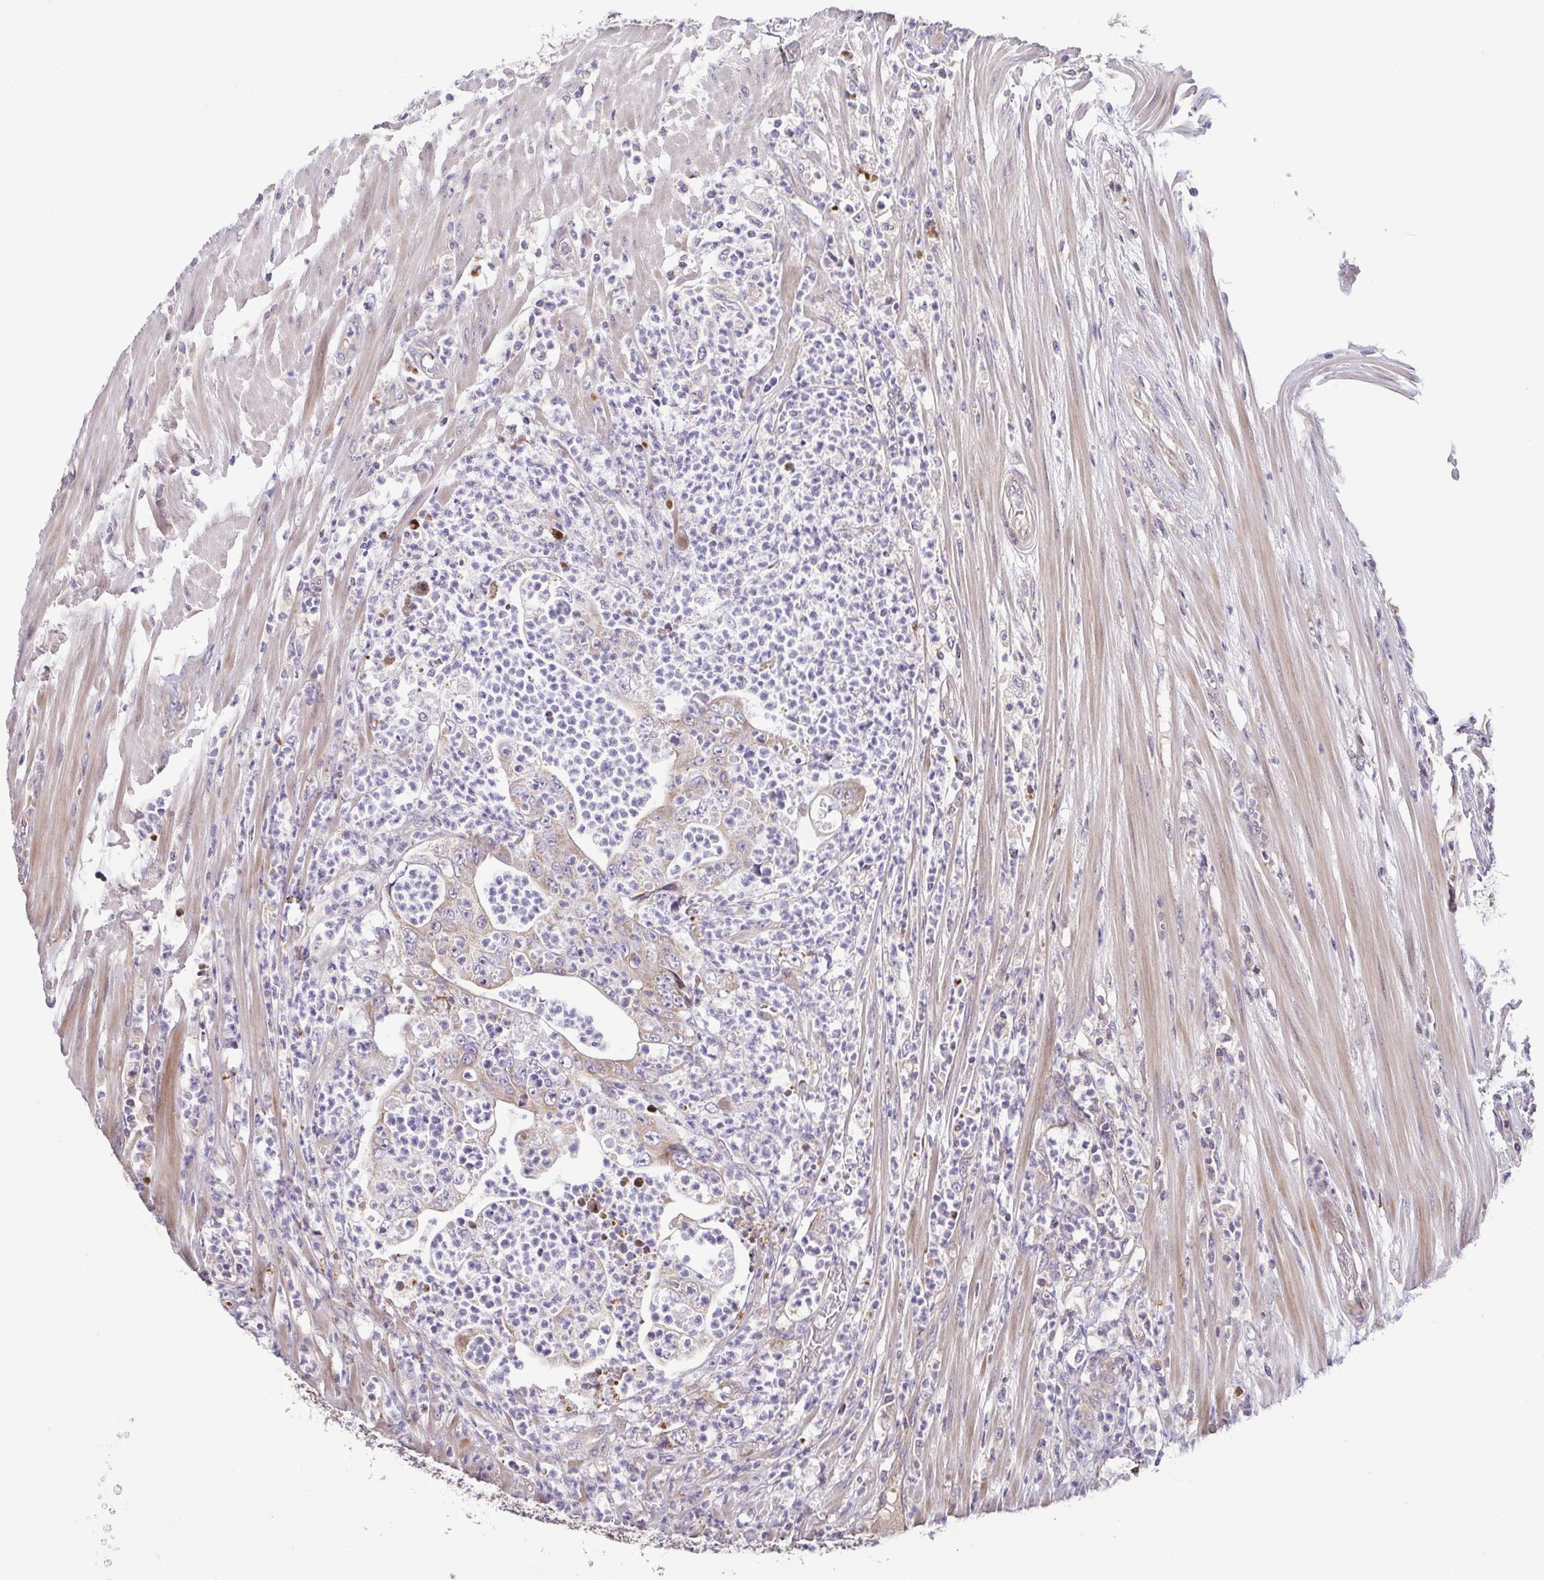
{"staining": {"intensity": "moderate", "quantity": ">75%", "location": "cytoplasmic/membranous"}, "tissue": "colorectal cancer", "cell_type": "Tumor cells", "image_type": "cancer", "snomed": [{"axis": "morphology", "description": "Adenocarcinoma, NOS"}, {"axis": "topography", "description": "Colon"}], "caption": "Approximately >75% of tumor cells in adenocarcinoma (colorectal) reveal moderate cytoplasmic/membranous protein staining as visualized by brown immunohistochemical staining.", "gene": "OSBPL7", "patient": {"sex": "female", "age": 48}}